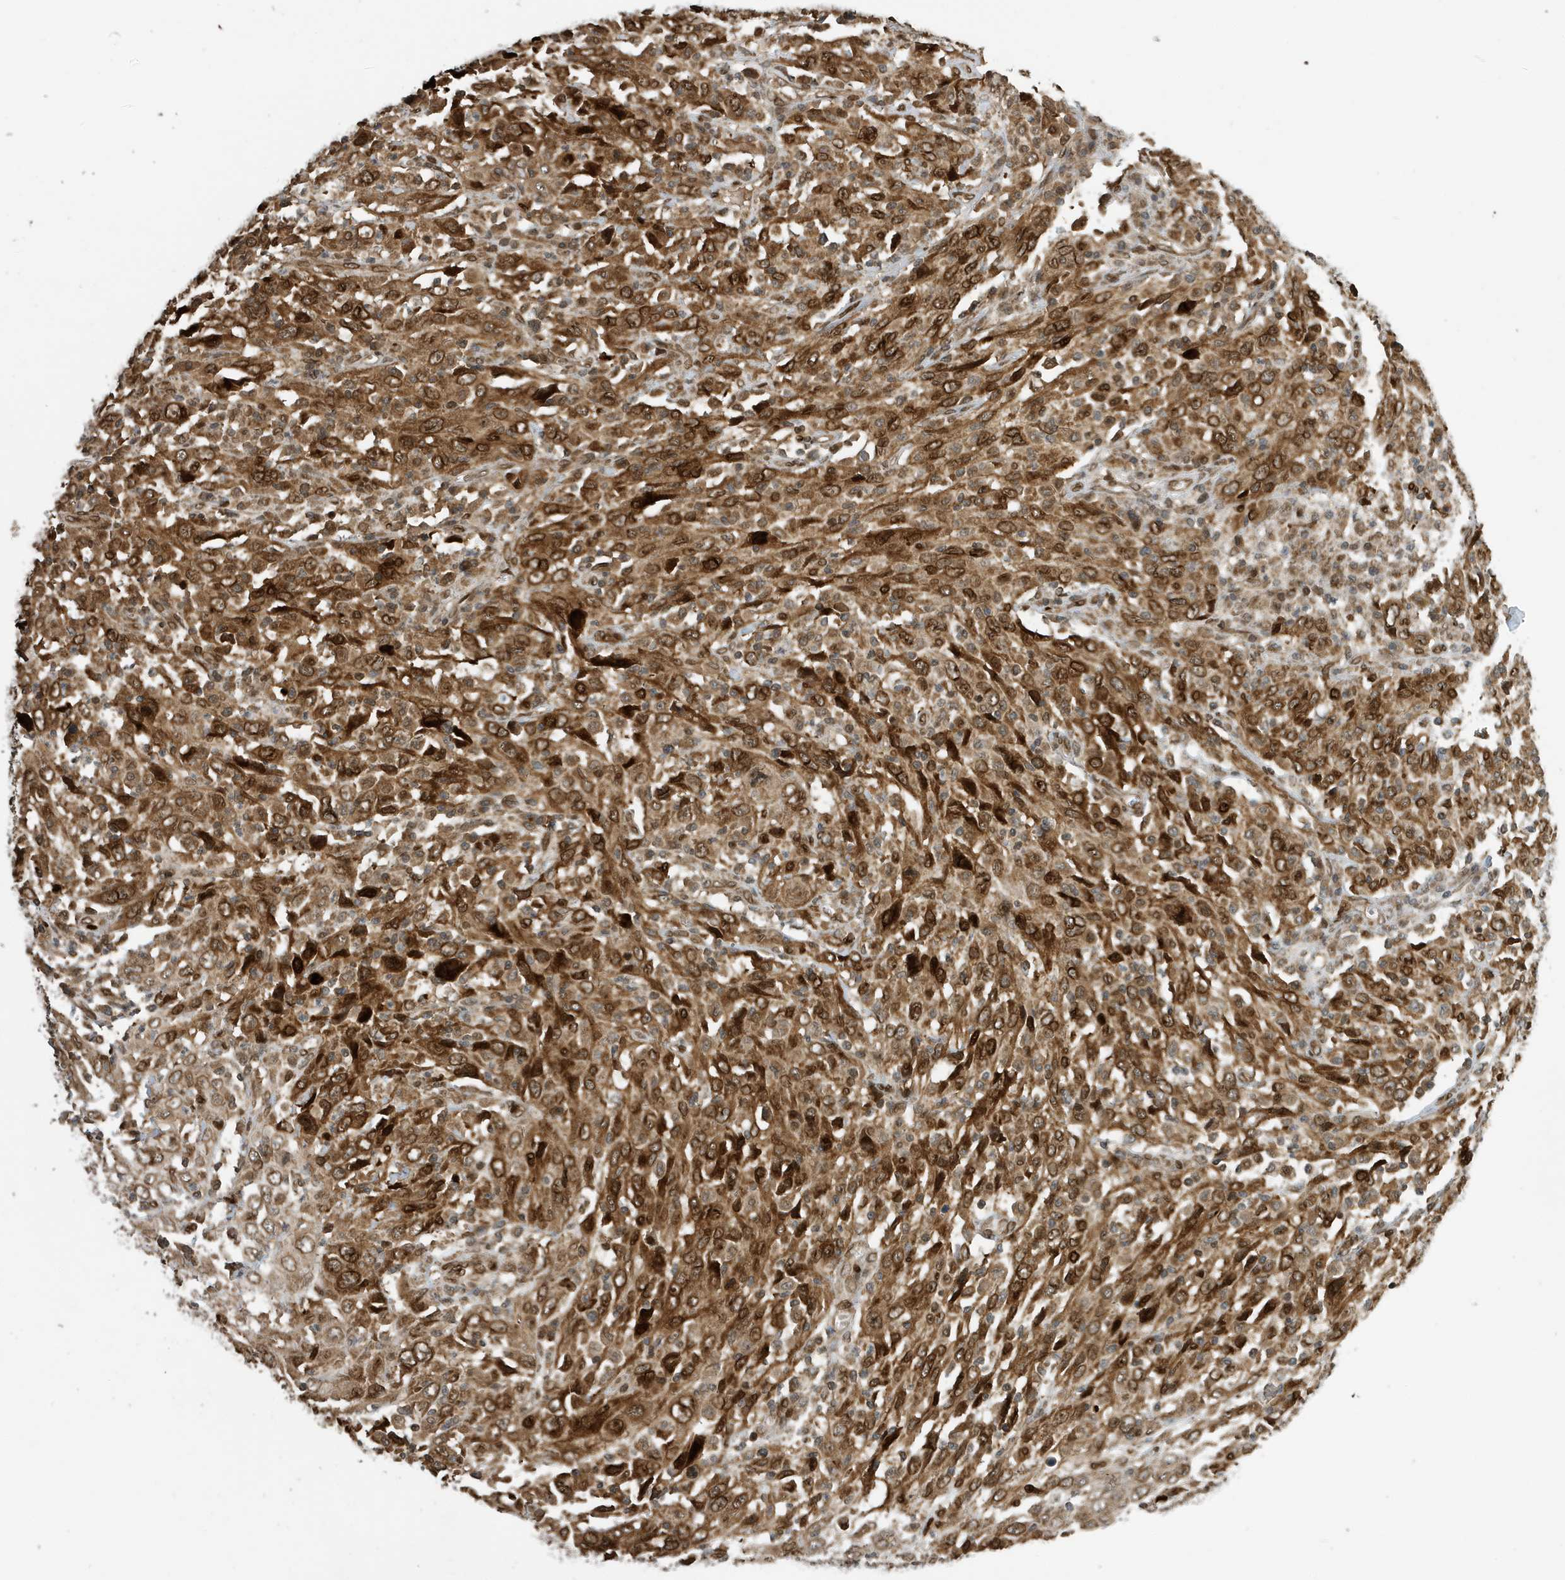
{"staining": {"intensity": "moderate", "quantity": ">75%", "location": "cytoplasmic/membranous,nuclear"}, "tissue": "cervical cancer", "cell_type": "Tumor cells", "image_type": "cancer", "snomed": [{"axis": "morphology", "description": "Squamous cell carcinoma, NOS"}, {"axis": "topography", "description": "Cervix"}], "caption": "Protein expression analysis of cervical cancer exhibits moderate cytoplasmic/membranous and nuclear staining in approximately >75% of tumor cells.", "gene": "DUSP18", "patient": {"sex": "female", "age": 46}}